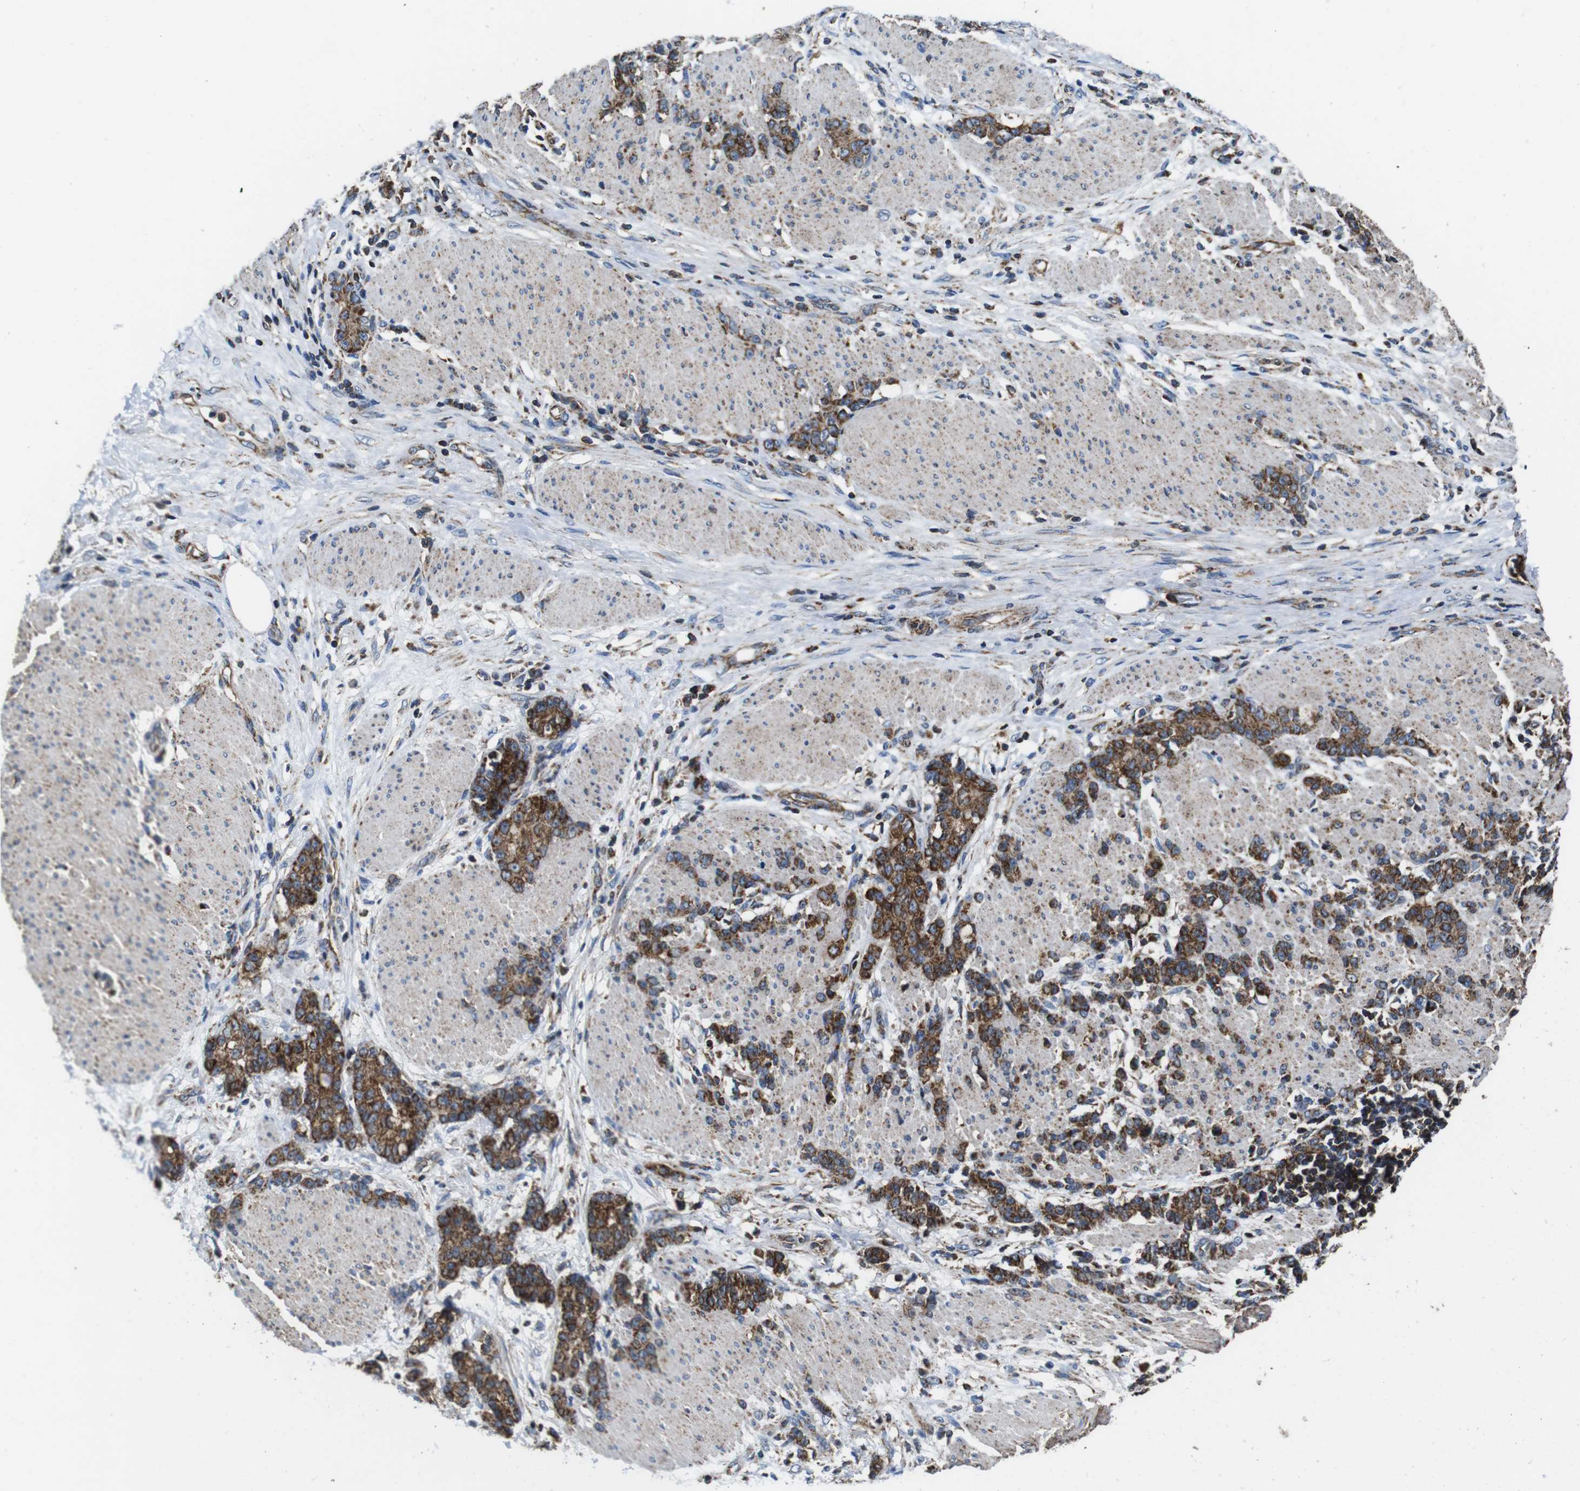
{"staining": {"intensity": "moderate", "quantity": ">75%", "location": "cytoplasmic/membranous"}, "tissue": "stomach cancer", "cell_type": "Tumor cells", "image_type": "cancer", "snomed": [{"axis": "morphology", "description": "Adenocarcinoma, NOS"}, {"axis": "topography", "description": "Stomach, lower"}], "caption": "High-magnification brightfield microscopy of adenocarcinoma (stomach) stained with DAB (brown) and counterstained with hematoxylin (blue). tumor cells exhibit moderate cytoplasmic/membranous staining is appreciated in approximately>75% of cells. Immunohistochemistry stains the protein of interest in brown and the nuclei are stained blue.", "gene": "HK1", "patient": {"sex": "male", "age": 88}}